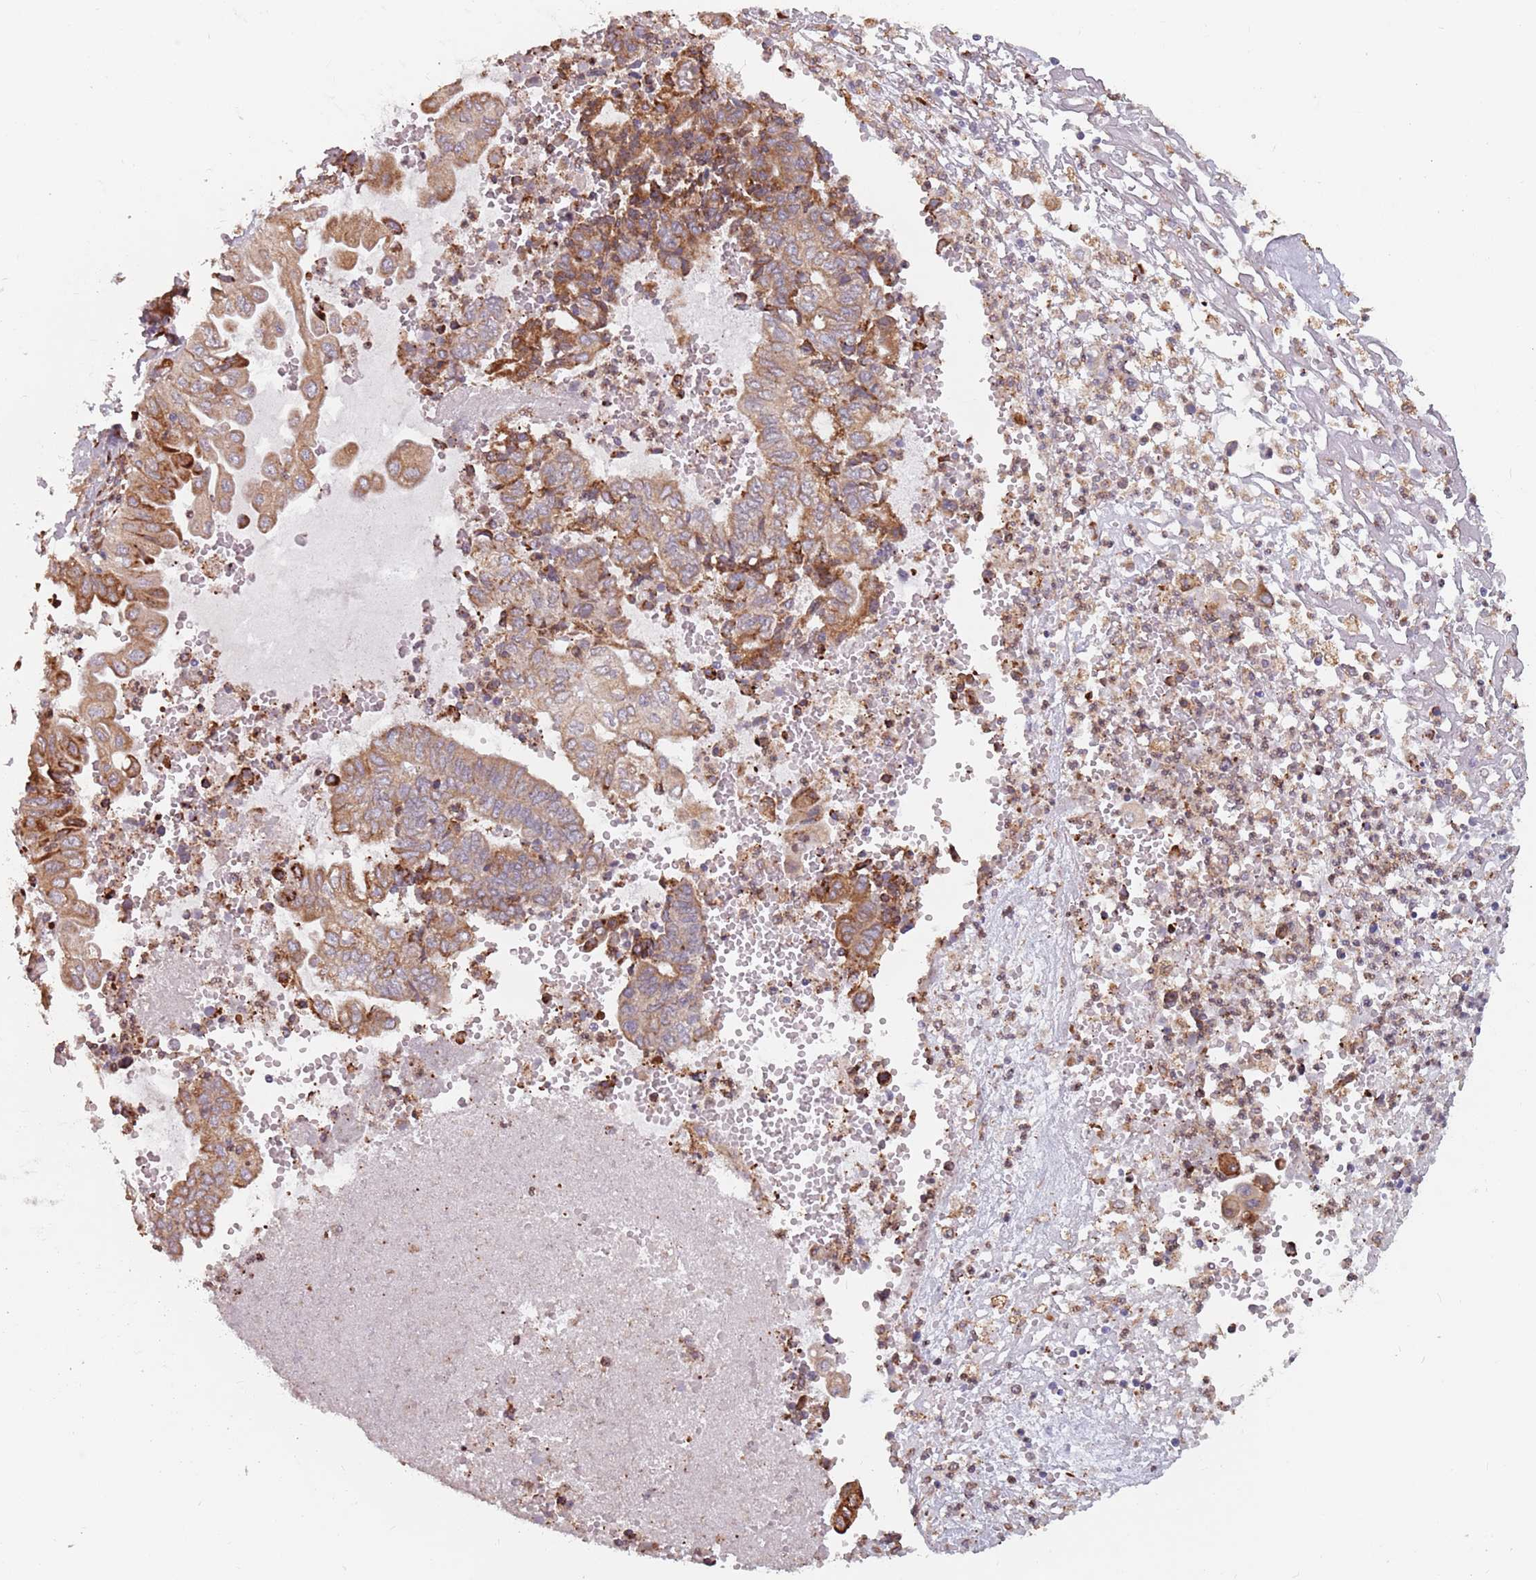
{"staining": {"intensity": "moderate", "quantity": ">75%", "location": "cytoplasmic/membranous"}, "tissue": "endometrial cancer", "cell_type": "Tumor cells", "image_type": "cancer", "snomed": [{"axis": "morphology", "description": "Adenocarcinoma, NOS"}, {"axis": "topography", "description": "Uterus"}, {"axis": "topography", "description": "Endometrium"}], "caption": "Protein staining demonstrates moderate cytoplasmic/membranous expression in about >75% of tumor cells in endometrial cancer.", "gene": "RPS9", "patient": {"sex": "female", "age": 70}}